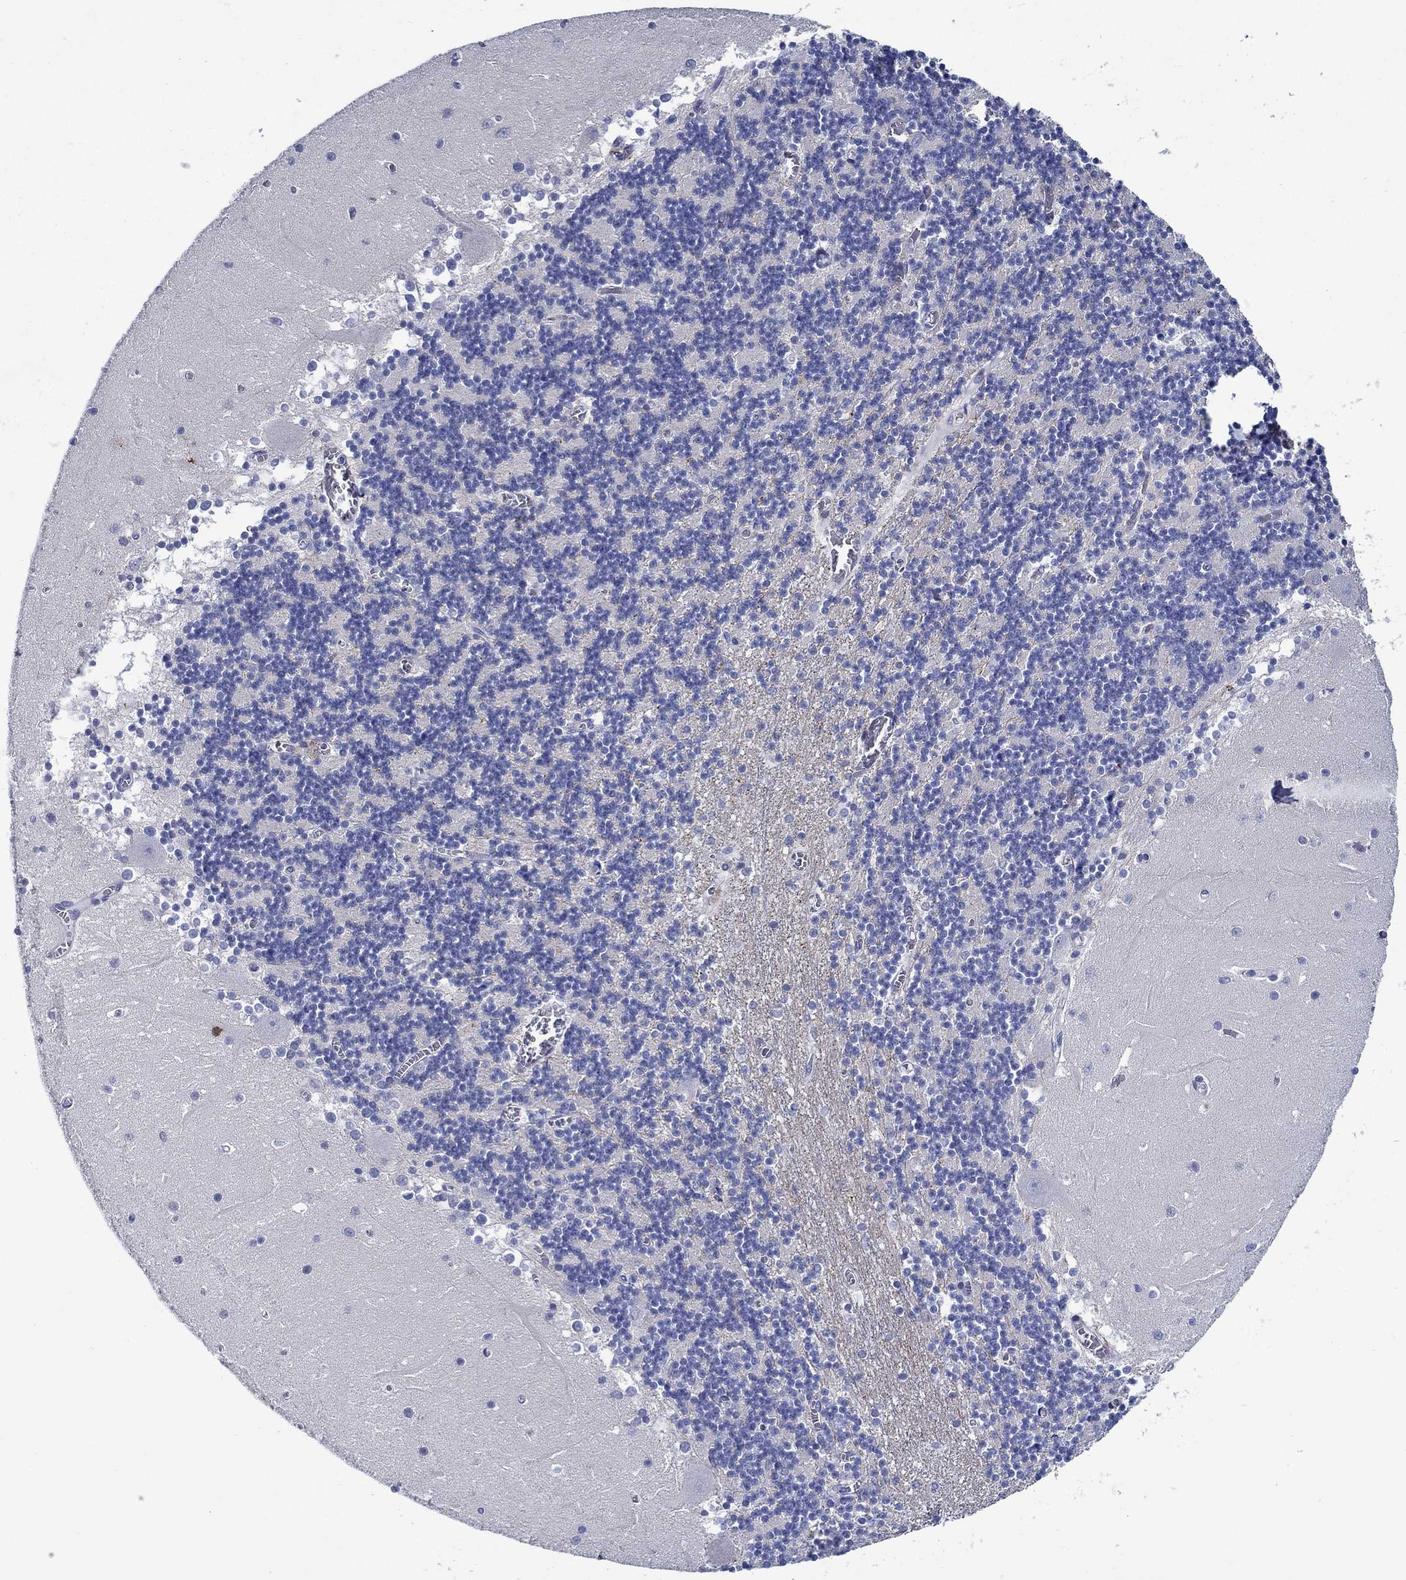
{"staining": {"intensity": "negative", "quantity": "none", "location": "none"}, "tissue": "cerebellum", "cell_type": "Cells in granular layer", "image_type": "normal", "snomed": [{"axis": "morphology", "description": "Normal tissue, NOS"}, {"axis": "topography", "description": "Cerebellum"}], "caption": "High magnification brightfield microscopy of normal cerebellum stained with DAB (brown) and counterstained with hematoxylin (blue): cells in granular layer show no significant staining.", "gene": "MC2R", "patient": {"sex": "female", "age": 28}}